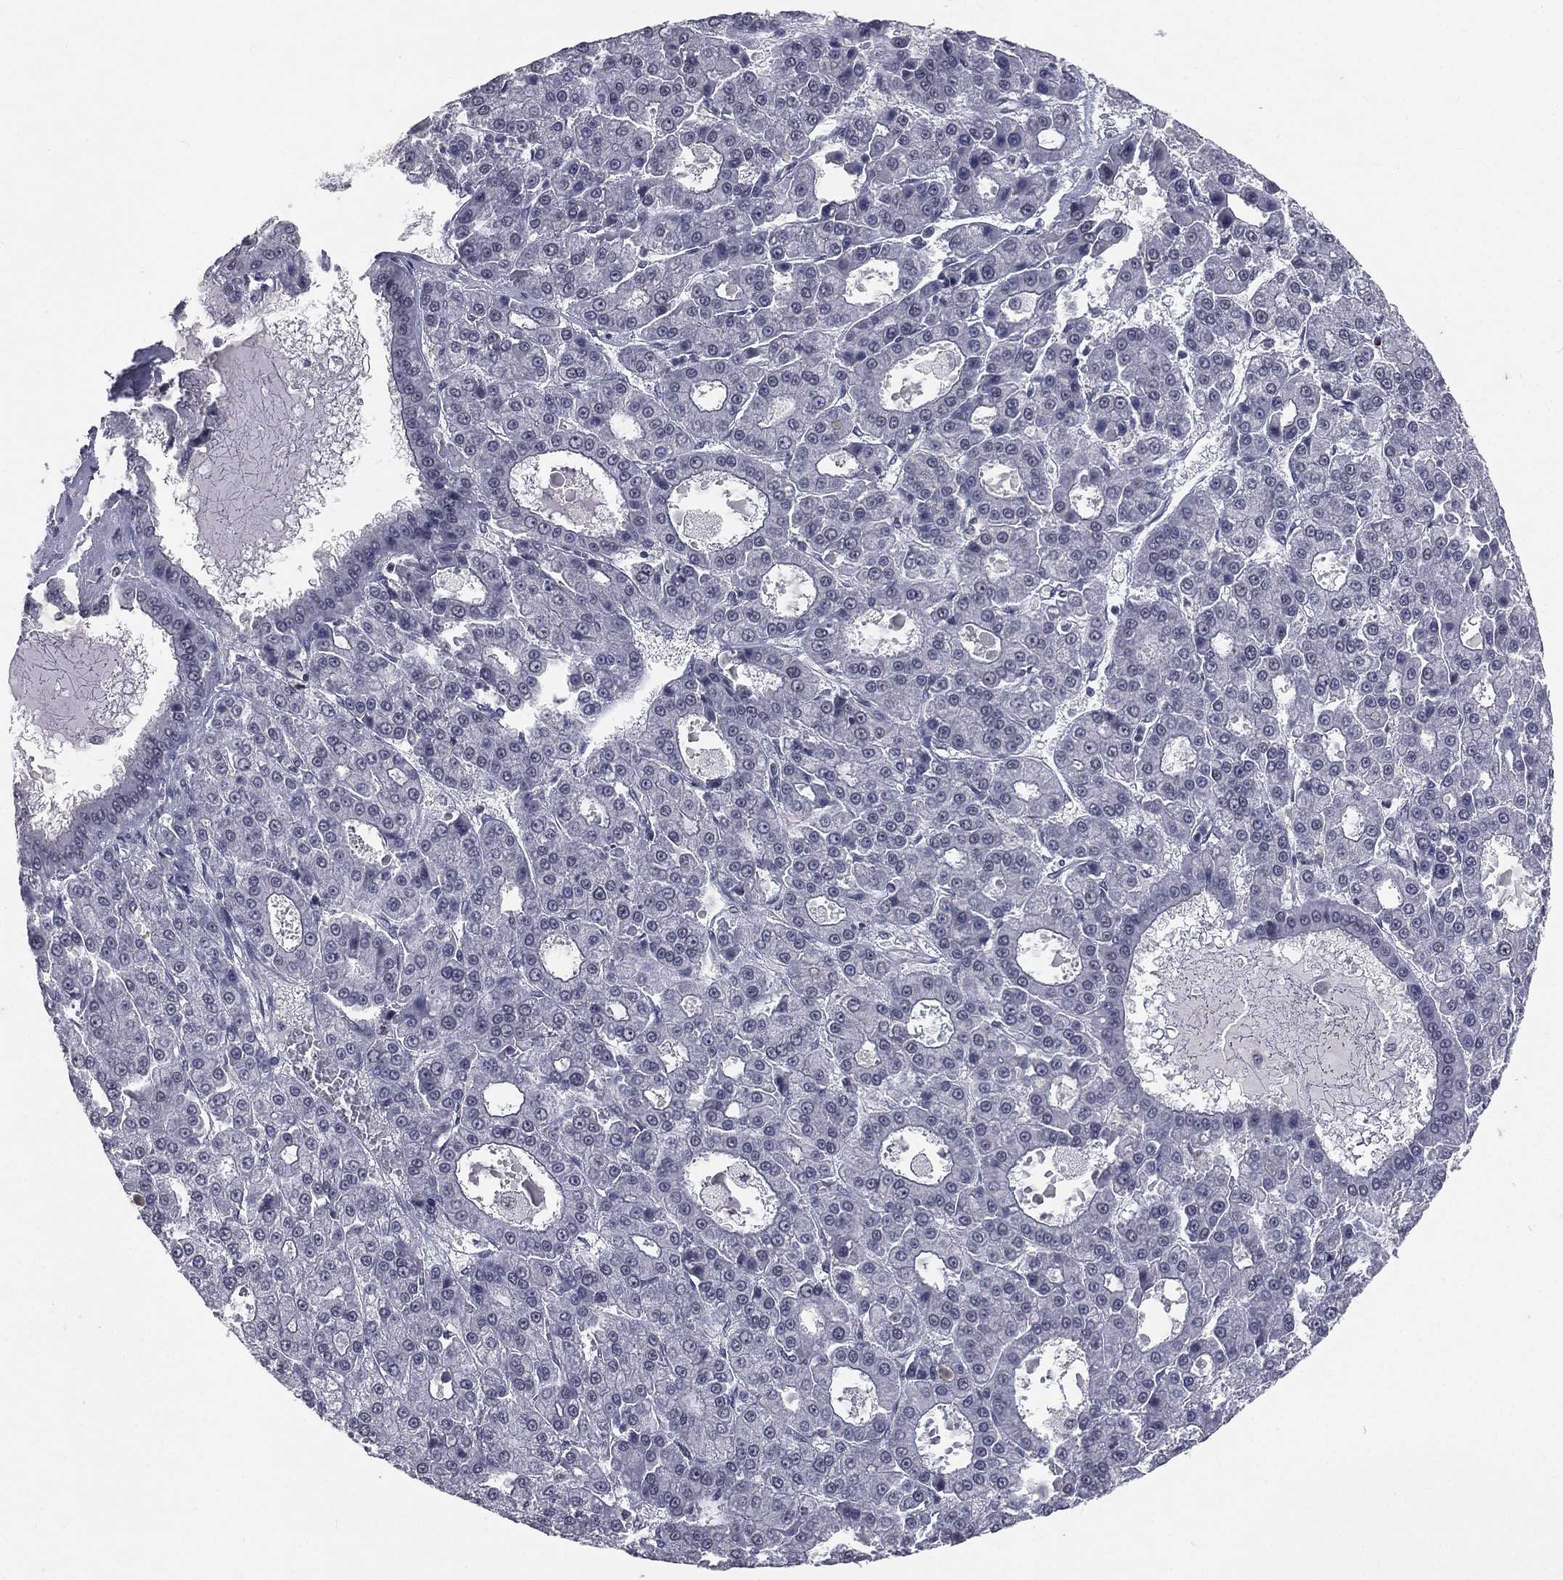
{"staining": {"intensity": "negative", "quantity": "none", "location": "none"}, "tissue": "liver cancer", "cell_type": "Tumor cells", "image_type": "cancer", "snomed": [{"axis": "morphology", "description": "Carcinoma, Hepatocellular, NOS"}, {"axis": "topography", "description": "Liver"}], "caption": "Immunohistochemistry of human liver cancer (hepatocellular carcinoma) reveals no staining in tumor cells.", "gene": "MORC2", "patient": {"sex": "male", "age": 70}}